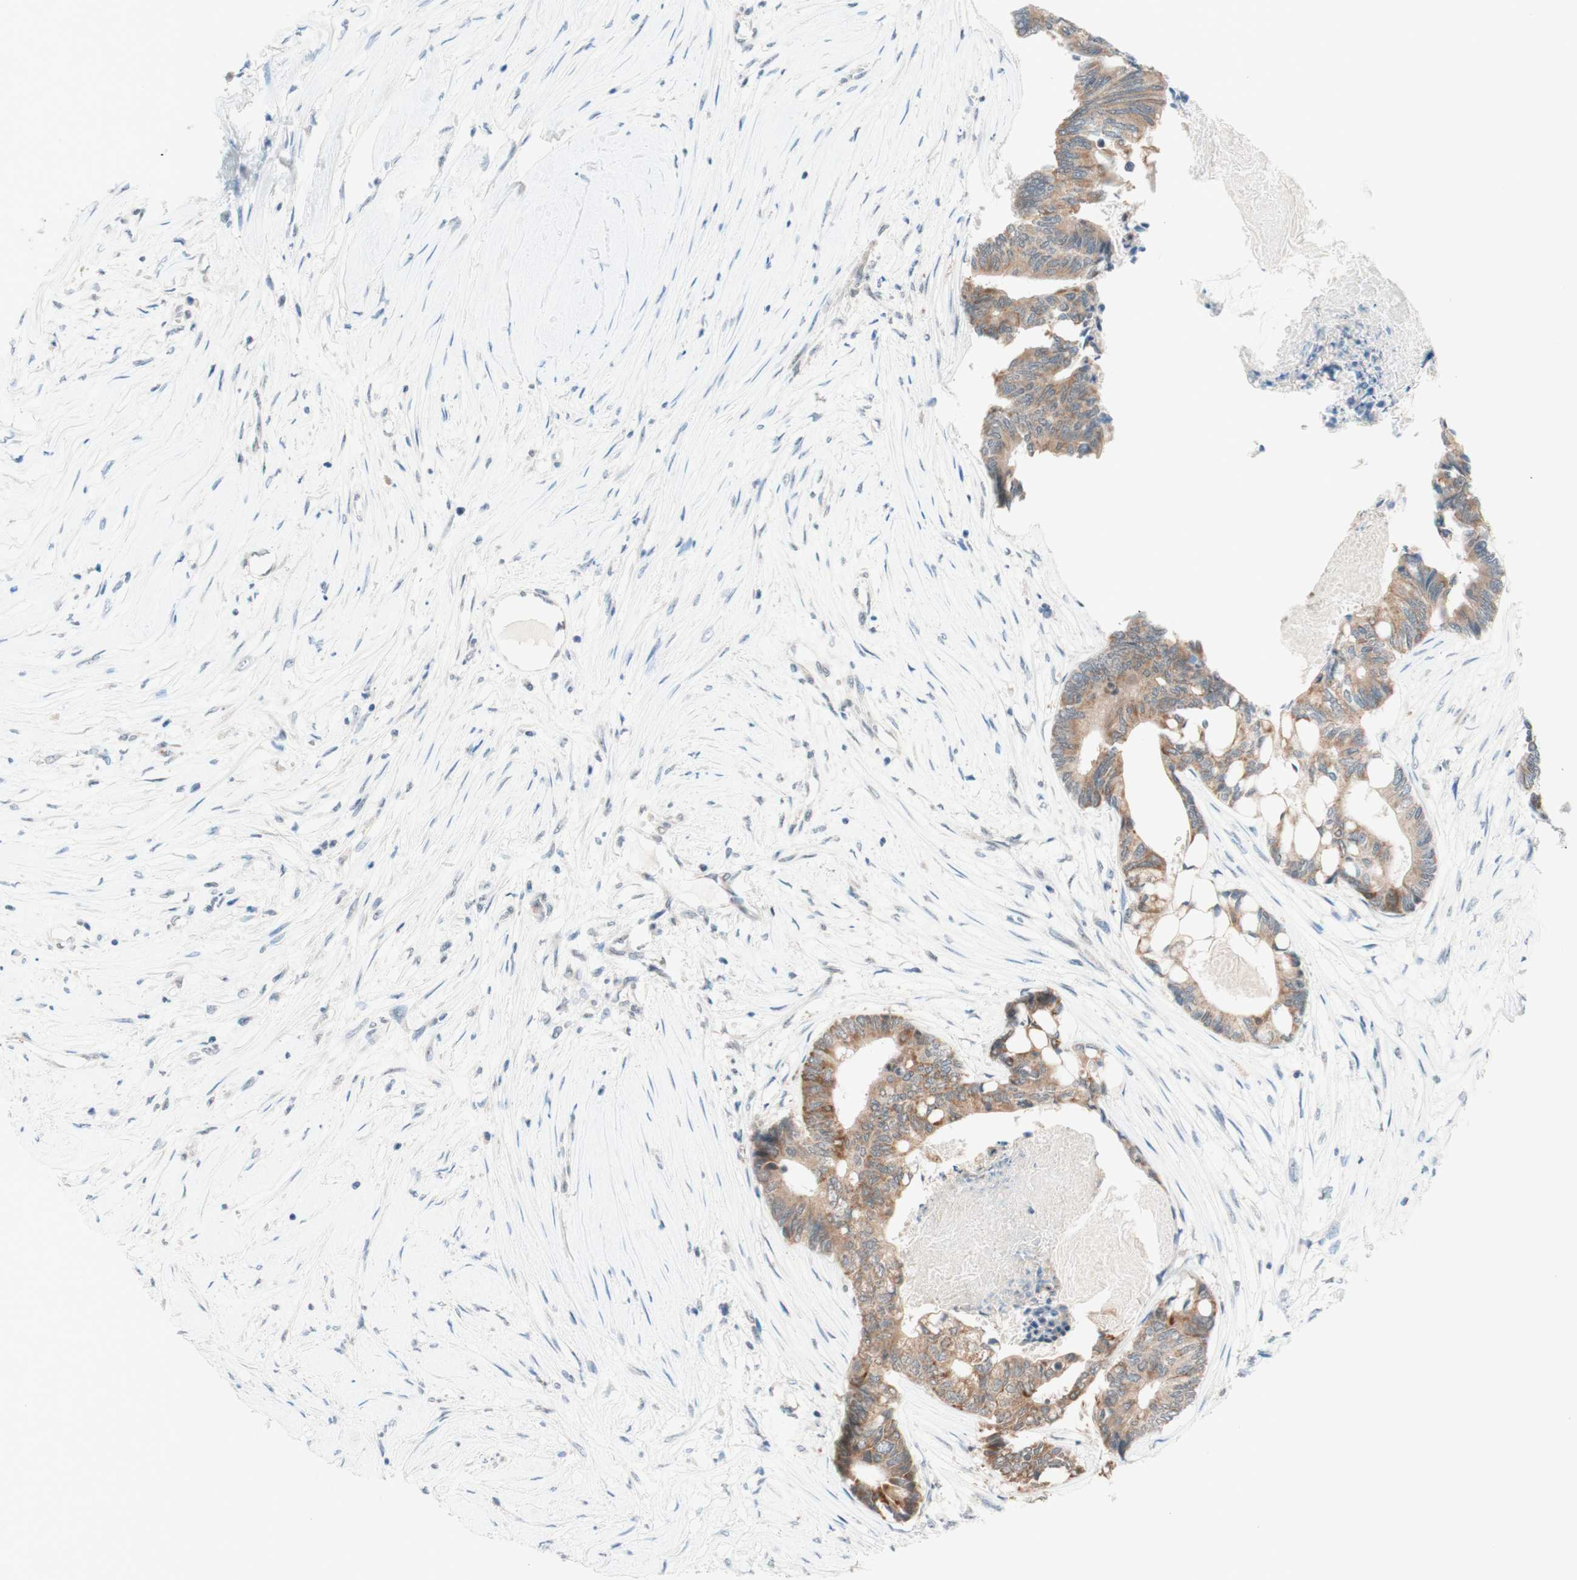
{"staining": {"intensity": "weak", "quantity": ">75%", "location": "cytoplasmic/membranous"}, "tissue": "colorectal cancer", "cell_type": "Tumor cells", "image_type": "cancer", "snomed": [{"axis": "morphology", "description": "Adenocarcinoma, NOS"}, {"axis": "topography", "description": "Rectum"}], "caption": "This micrograph shows immunohistochemistry (IHC) staining of human colorectal cancer (adenocarcinoma), with low weak cytoplasmic/membranous staining in approximately >75% of tumor cells.", "gene": "JPH1", "patient": {"sex": "male", "age": 63}}